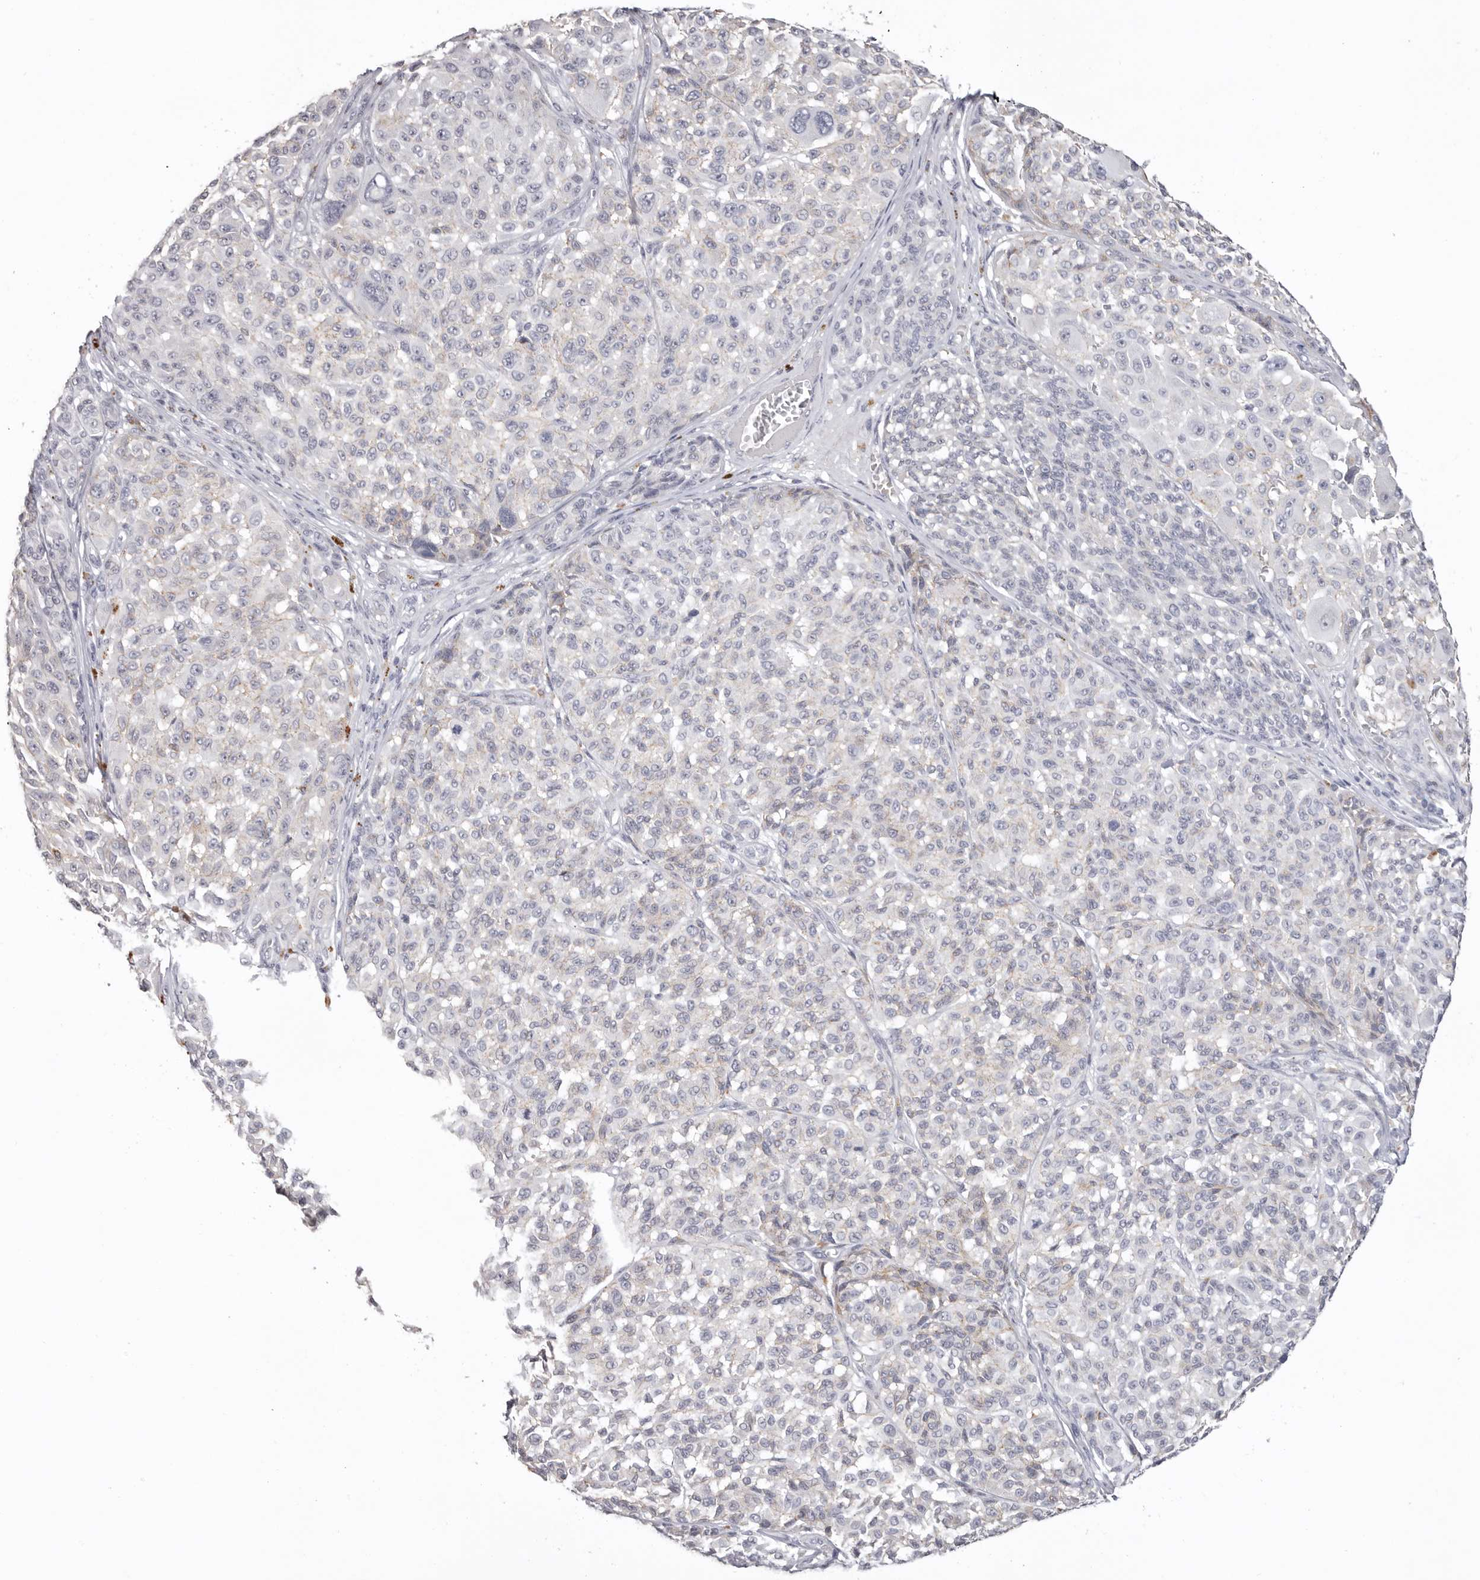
{"staining": {"intensity": "negative", "quantity": "none", "location": "none"}, "tissue": "melanoma", "cell_type": "Tumor cells", "image_type": "cancer", "snomed": [{"axis": "morphology", "description": "Malignant melanoma, NOS"}, {"axis": "topography", "description": "Skin"}], "caption": "Immunohistochemistry (IHC) of human melanoma shows no positivity in tumor cells.", "gene": "PCDHB6", "patient": {"sex": "male", "age": 83}}